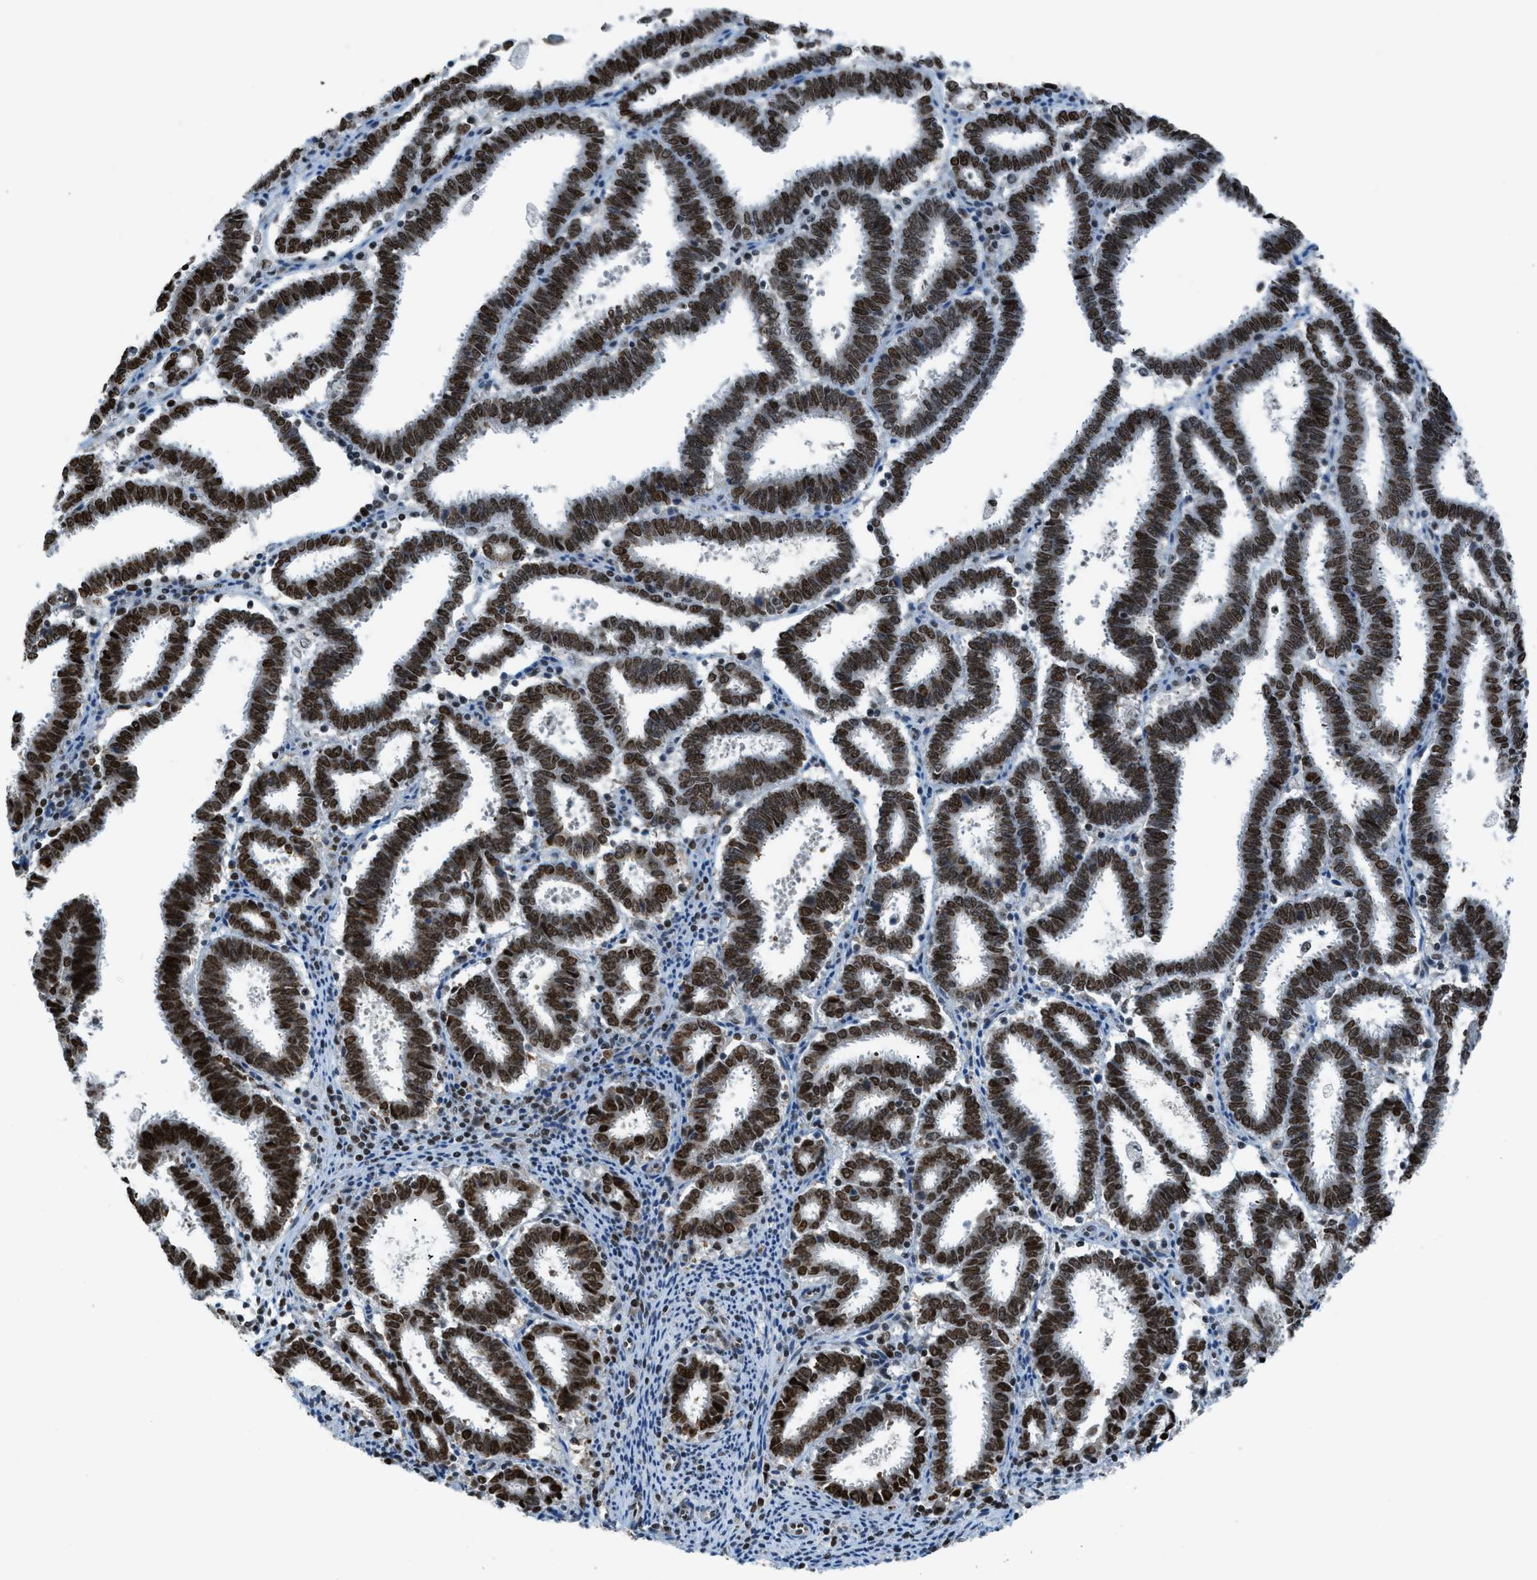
{"staining": {"intensity": "strong", "quantity": ">75%", "location": "nuclear"}, "tissue": "endometrial cancer", "cell_type": "Tumor cells", "image_type": "cancer", "snomed": [{"axis": "morphology", "description": "Adenocarcinoma, NOS"}, {"axis": "topography", "description": "Uterus"}], "caption": "A high amount of strong nuclear positivity is identified in about >75% of tumor cells in adenocarcinoma (endometrial) tissue.", "gene": "RAD51B", "patient": {"sex": "female", "age": 83}}